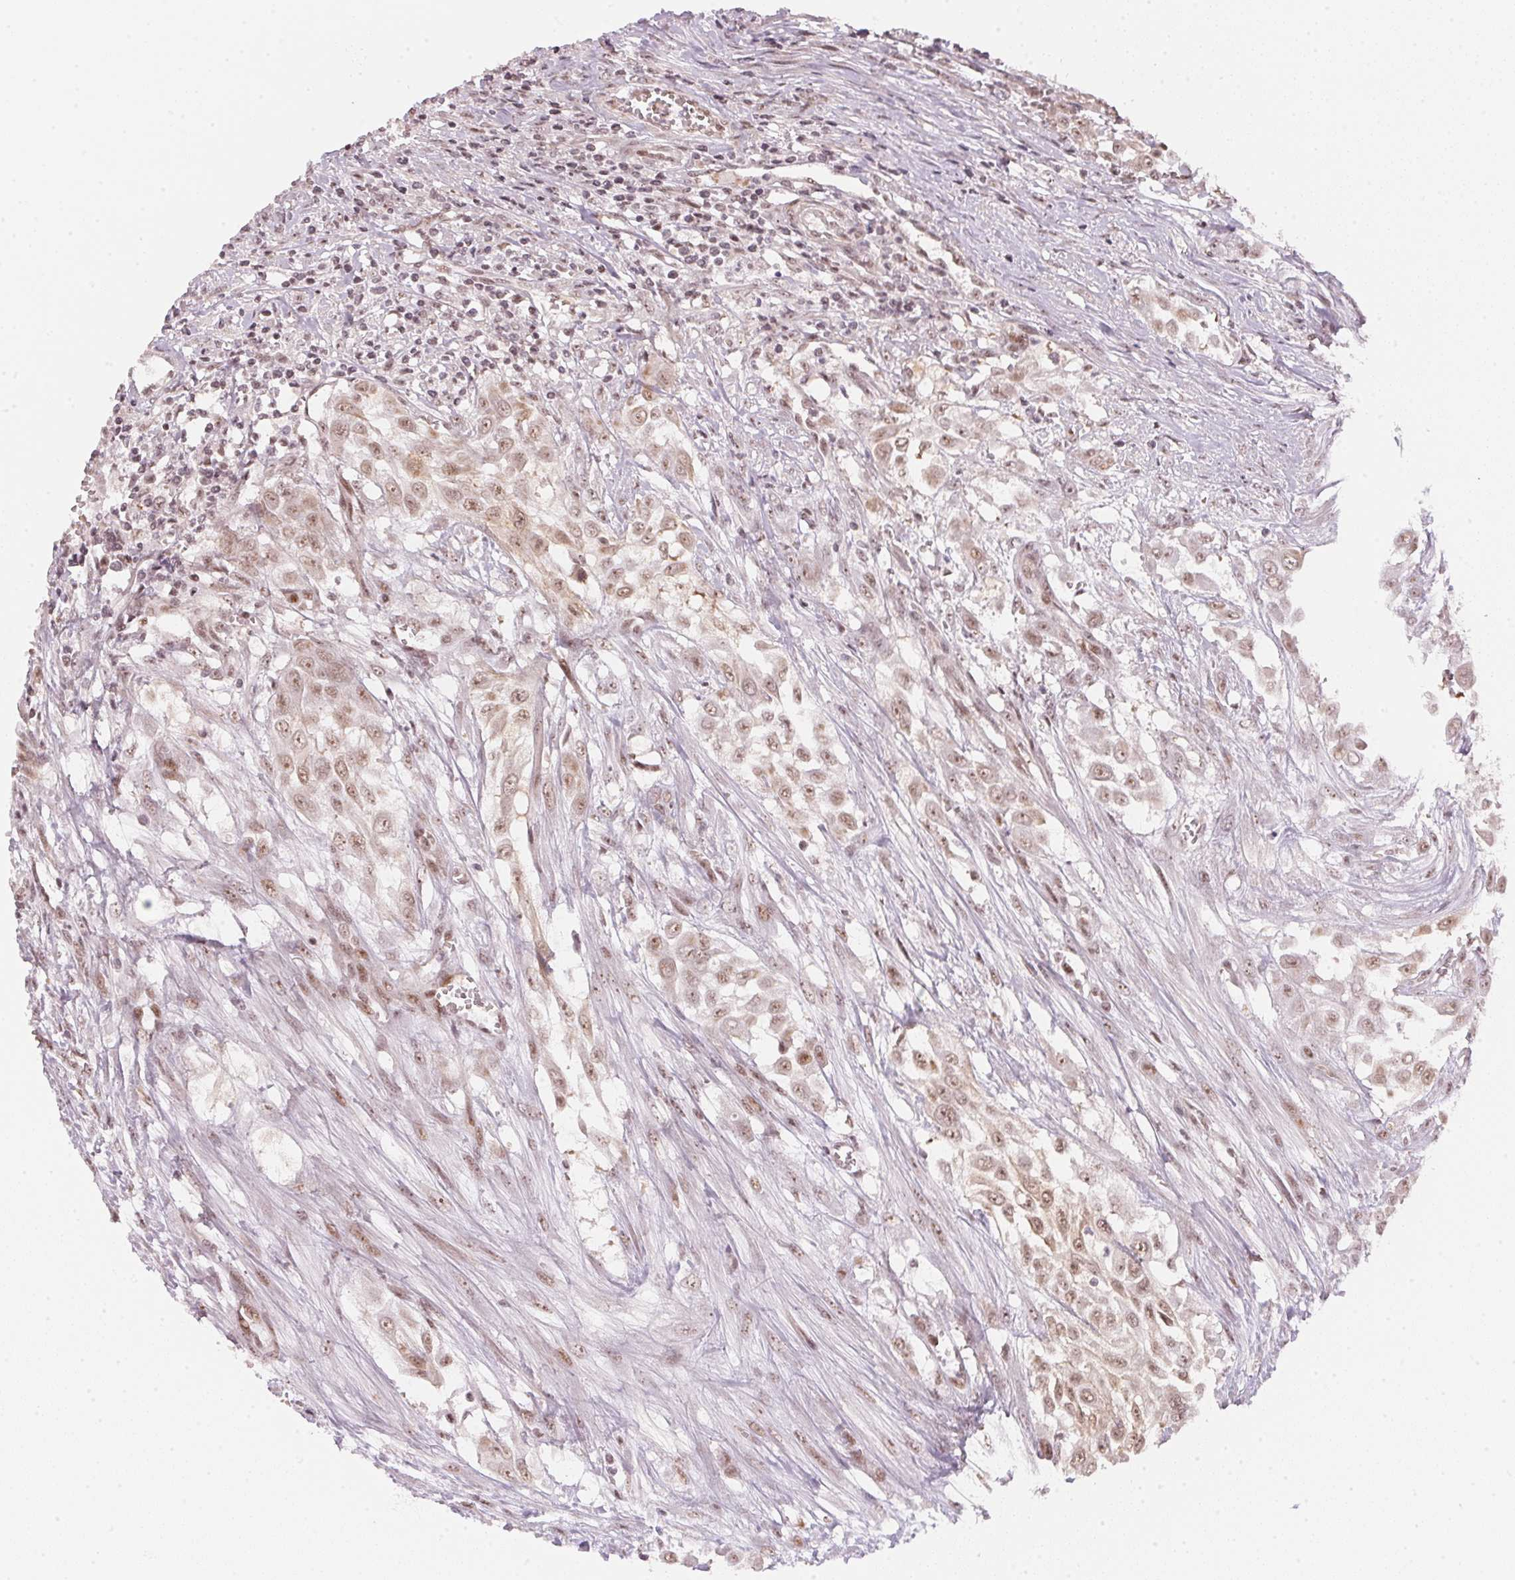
{"staining": {"intensity": "moderate", "quantity": ">75%", "location": "cytoplasmic/membranous,nuclear"}, "tissue": "urothelial cancer", "cell_type": "Tumor cells", "image_type": "cancer", "snomed": [{"axis": "morphology", "description": "Urothelial carcinoma, High grade"}, {"axis": "topography", "description": "Urinary bladder"}], "caption": "High-power microscopy captured an immunohistochemistry (IHC) photomicrograph of urothelial cancer, revealing moderate cytoplasmic/membranous and nuclear positivity in approximately >75% of tumor cells. (DAB (3,3'-diaminobenzidine) = brown stain, brightfield microscopy at high magnification).", "gene": "KAT6A", "patient": {"sex": "male", "age": 57}}